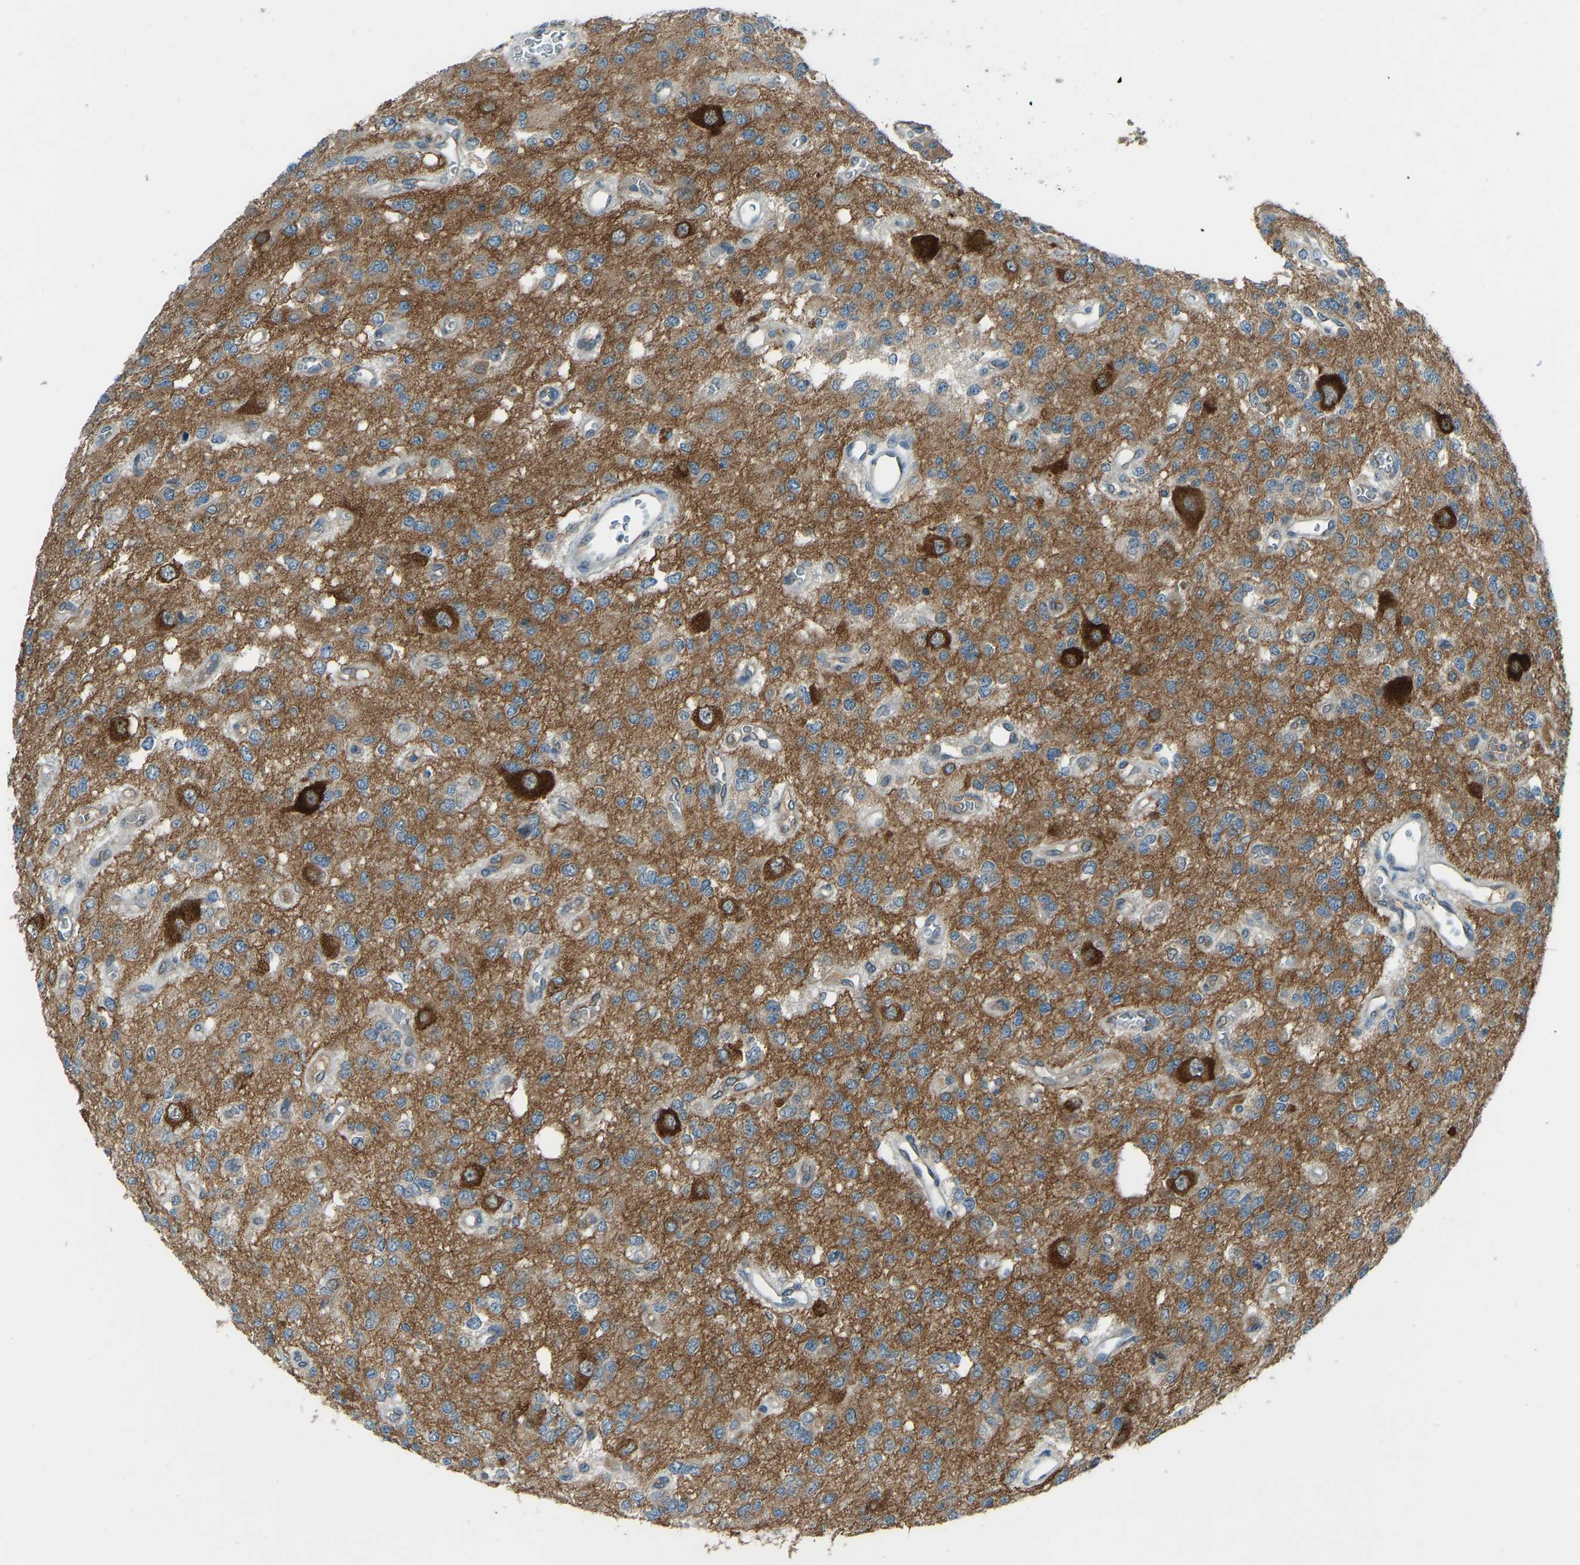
{"staining": {"intensity": "moderate", "quantity": ">75%", "location": "cytoplasmic/membranous"}, "tissue": "glioma", "cell_type": "Tumor cells", "image_type": "cancer", "snomed": [{"axis": "morphology", "description": "Glioma, malignant, Low grade"}, {"axis": "topography", "description": "Brain"}], "caption": "IHC staining of malignant low-grade glioma, which exhibits medium levels of moderate cytoplasmic/membranous expression in about >75% of tumor cells indicating moderate cytoplasmic/membranous protein staining. The staining was performed using DAB (brown) for protein detection and nuclei were counterstained in hematoxylin (blue).", "gene": "STAU2", "patient": {"sex": "male", "age": 38}}